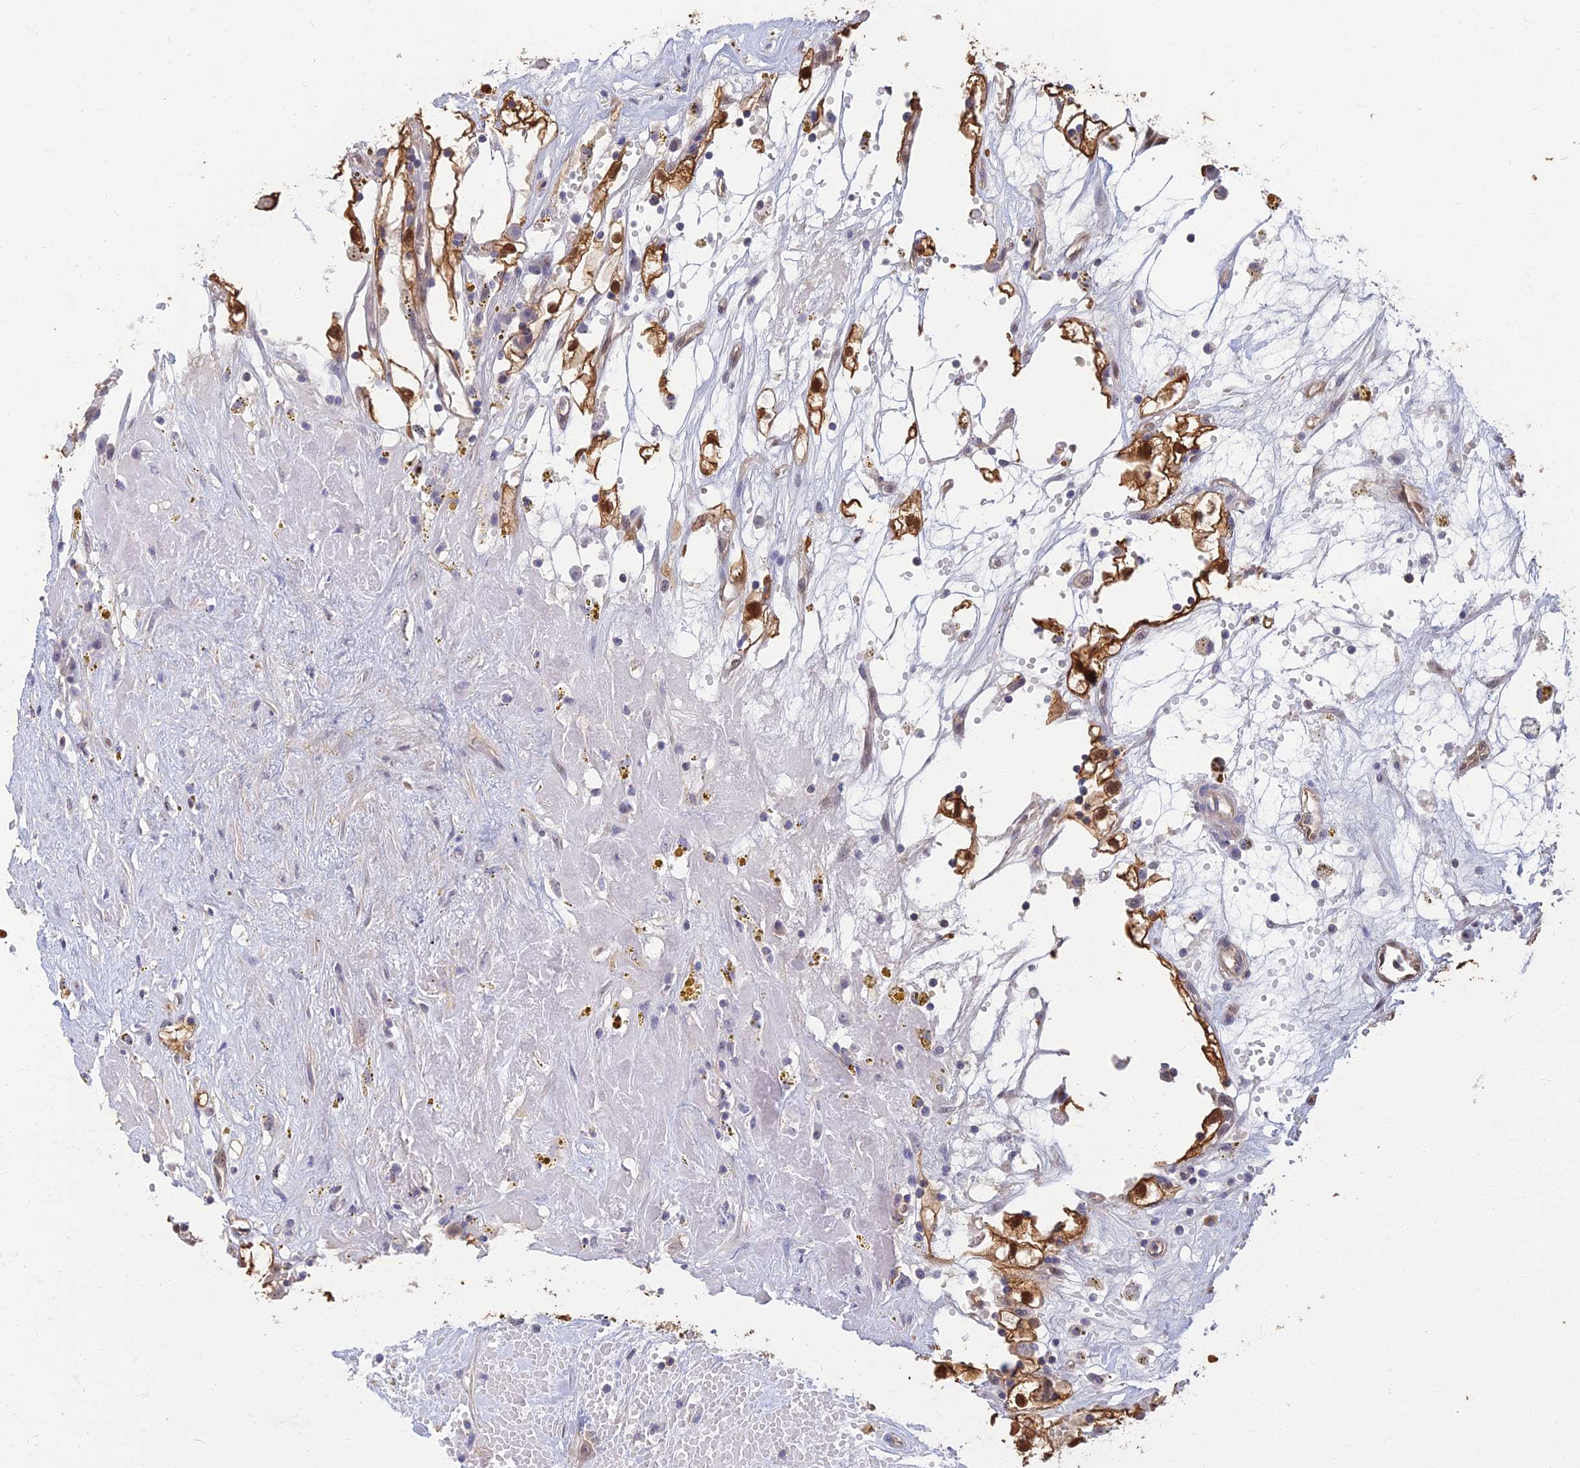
{"staining": {"intensity": "moderate", "quantity": ">75%", "location": "cytoplasmic/membranous"}, "tissue": "renal cancer", "cell_type": "Tumor cells", "image_type": "cancer", "snomed": [{"axis": "morphology", "description": "Adenocarcinoma, NOS"}, {"axis": "topography", "description": "Kidney"}], "caption": "Human adenocarcinoma (renal) stained for a protein (brown) demonstrates moderate cytoplasmic/membranous positive positivity in approximately >75% of tumor cells.", "gene": "LRRN3", "patient": {"sex": "male", "age": 56}}